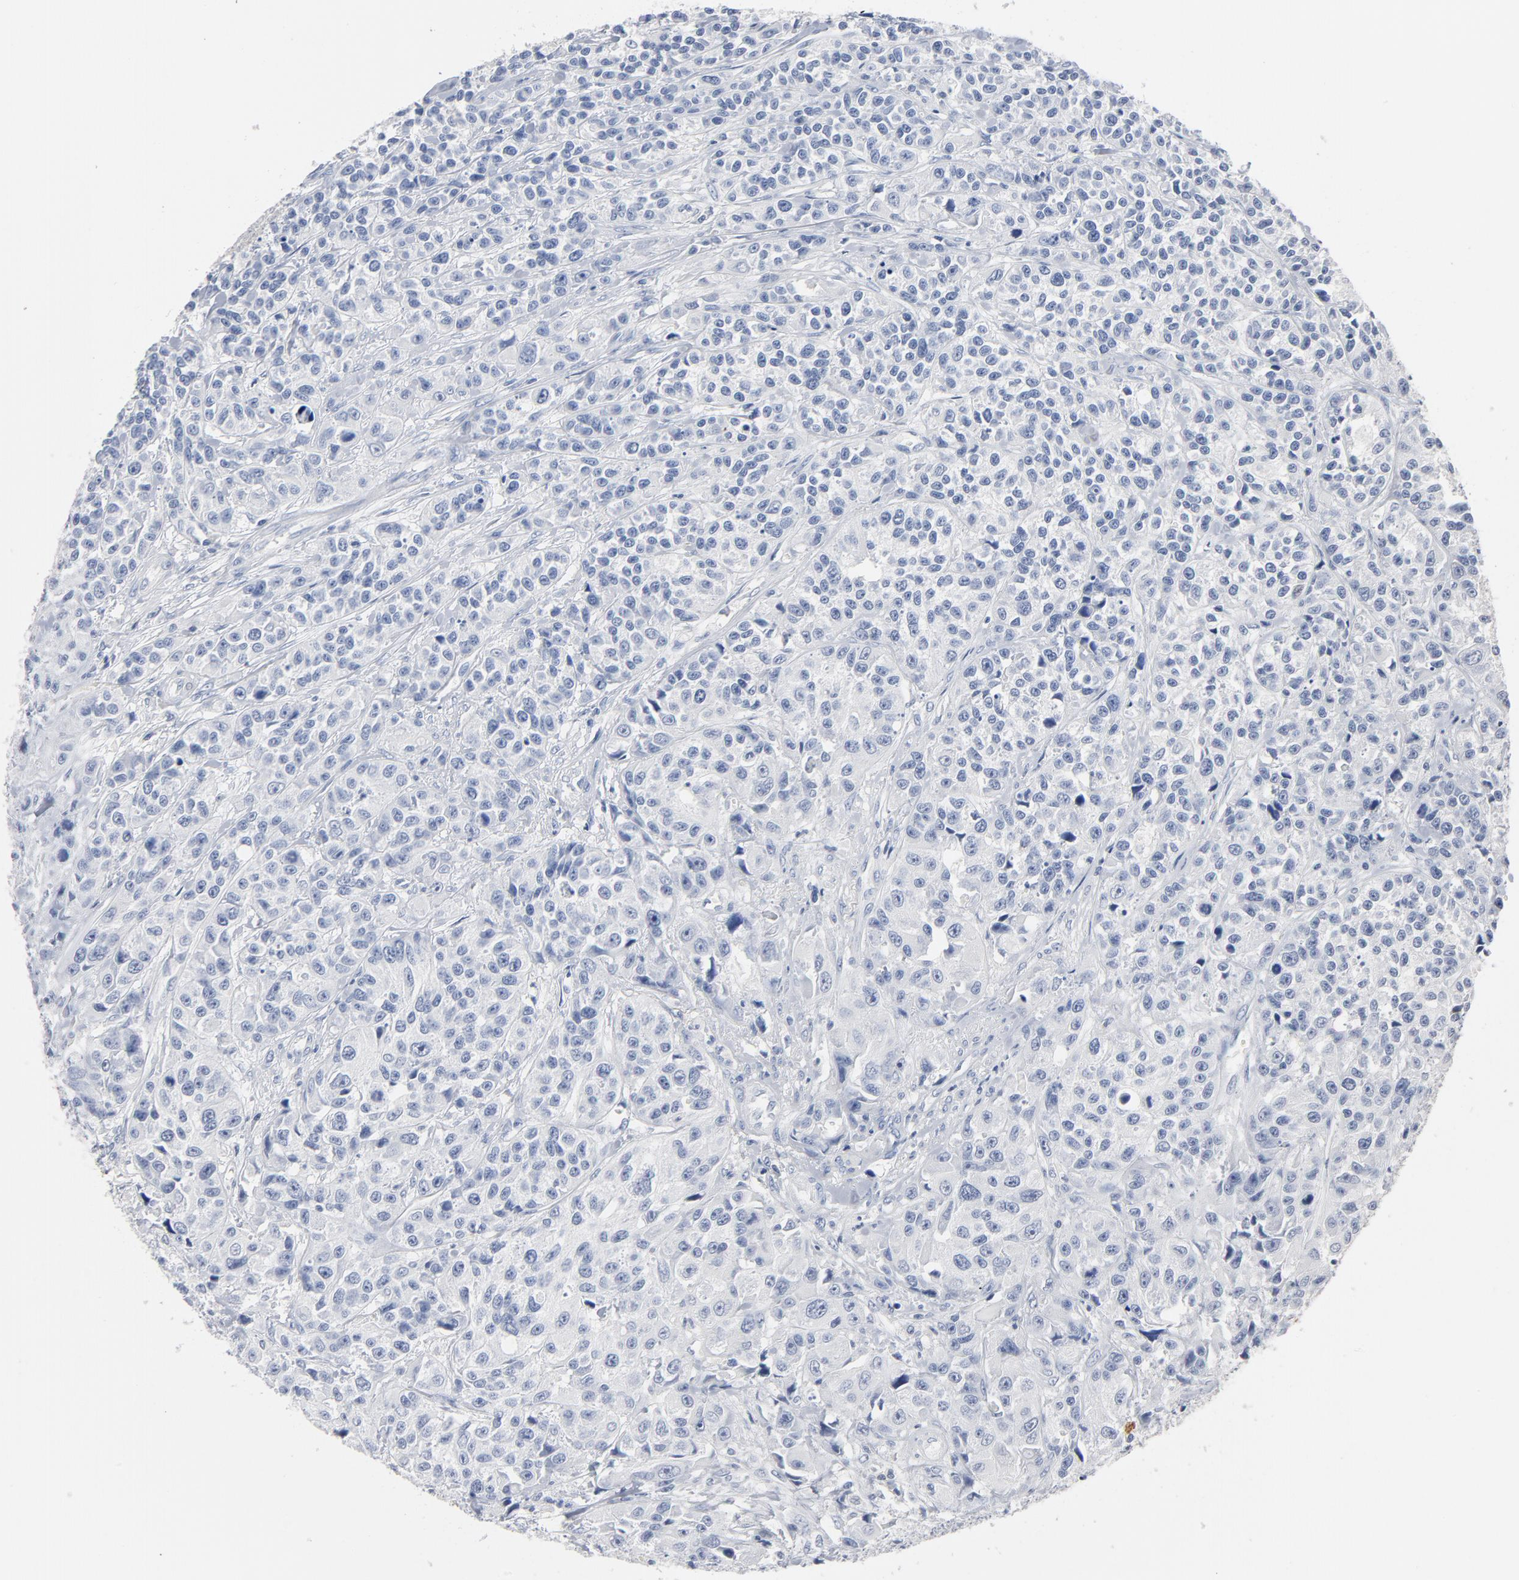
{"staining": {"intensity": "weak", "quantity": "<25%", "location": "cytoplasmic/membranous"}, "tissue": "urothelial cancer", "cell_type": "Tumor cells", "image_type": "cancer", "snomed": [{"axis": "morphology", "description": "Urothelial carcinoma, High grade"}, {"axis": "topography", "description": "Urinary bladder"}], "caption": "This is an immunohistochemistry histopathology image of urothelial carcinoma (high-grade). There is no staining in tumor cells.", "gene": "PTK2B", "patient": {"sex": "female", "age": 81}}